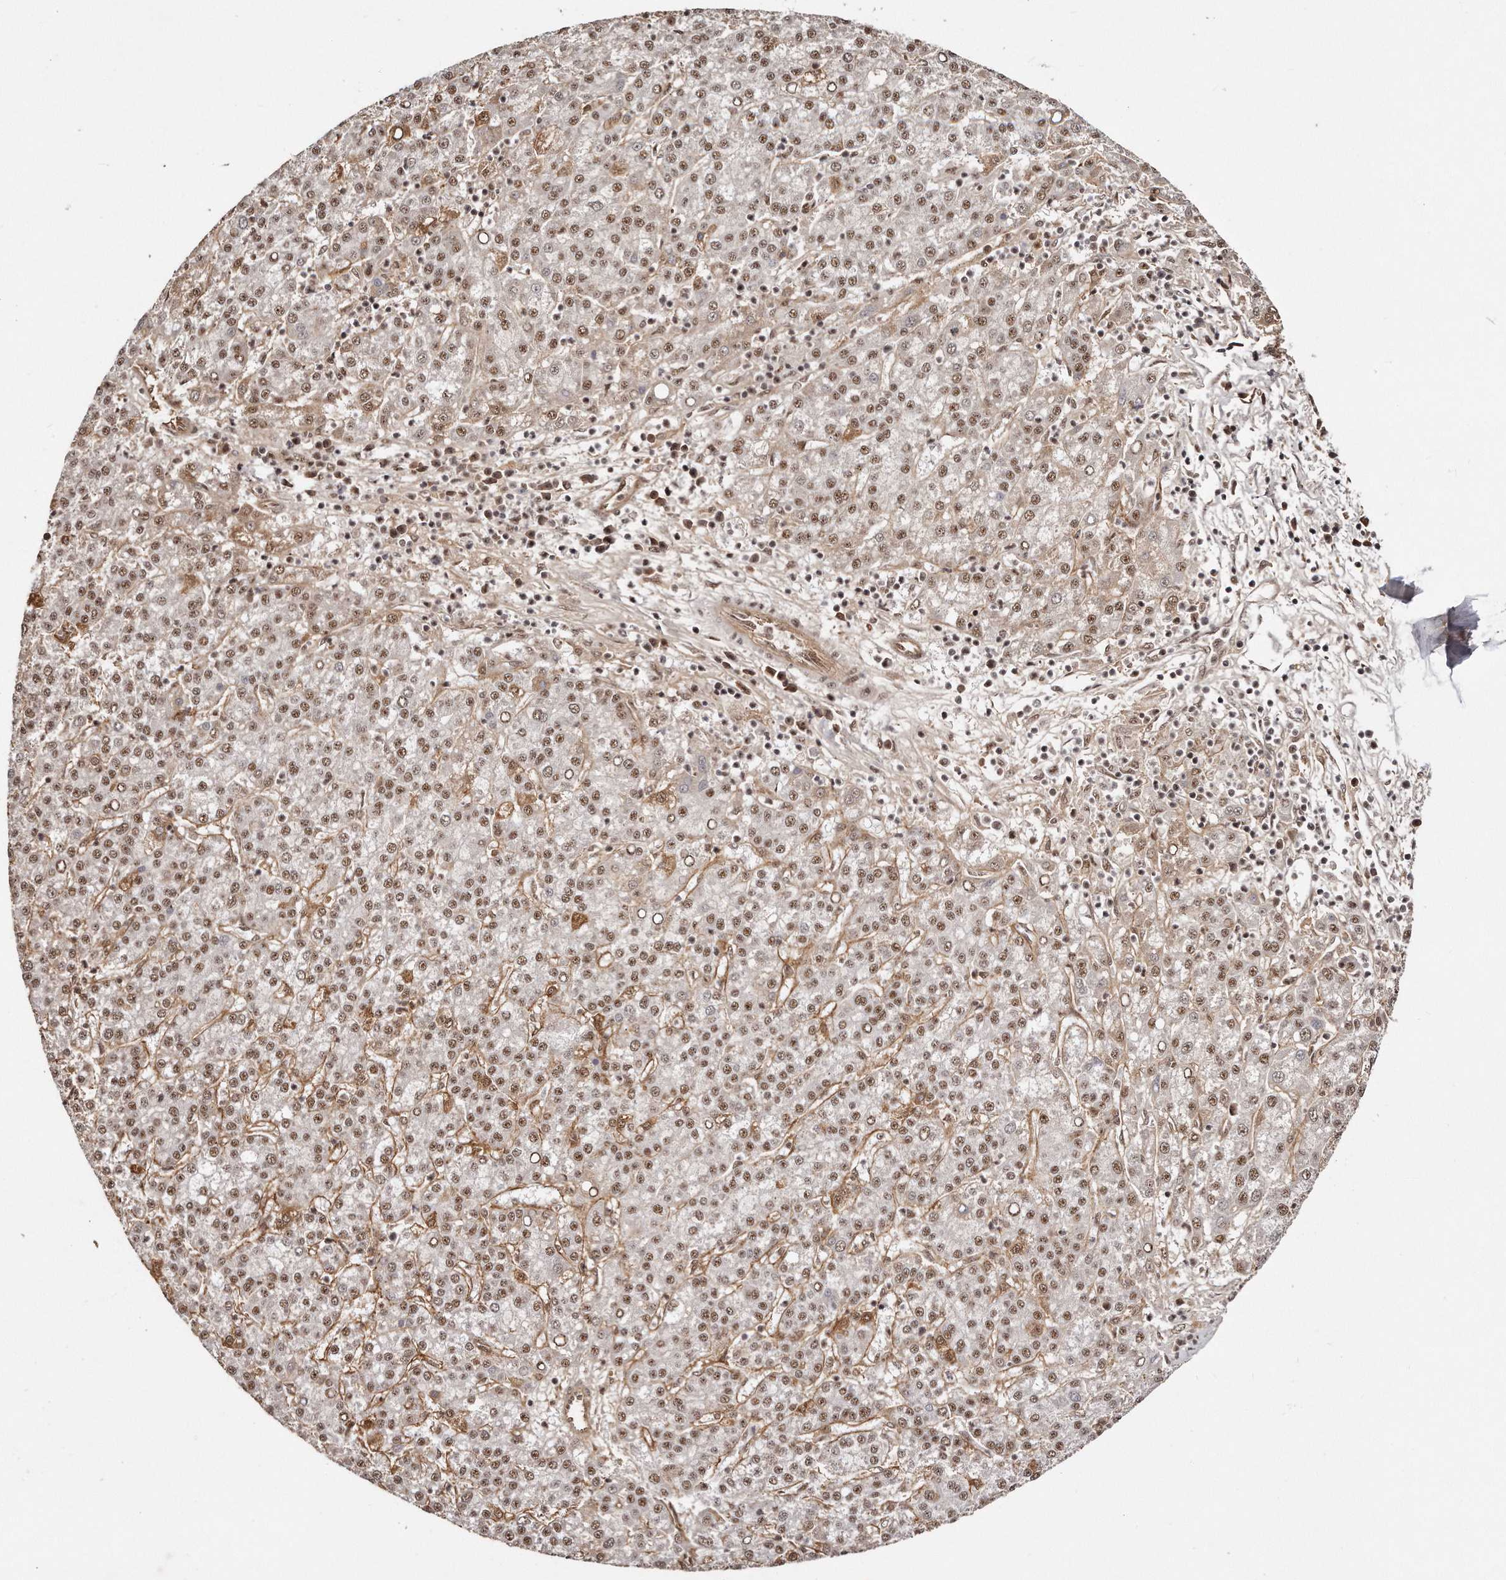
{"staining": {"intensity": "moderate", "quantity": ">75%", "location": "nuclear"}, "tissue": "liver cancer", "cell_type": "Tumor cells", "image_type": "cancer", "snomed": [{"axis": "morphology", "description": "Carcinoma, Hepatocellular, NOS"}, {"axis": "topography", "description": "Liver"}], "caption": "Moderate nuclear protein positivity is present in approximately >75% of tumor cells in liver cancer (hepatocellular carcinoma).", "gene": "SOX4", "patient": {"sex": "female", "age": 58}}